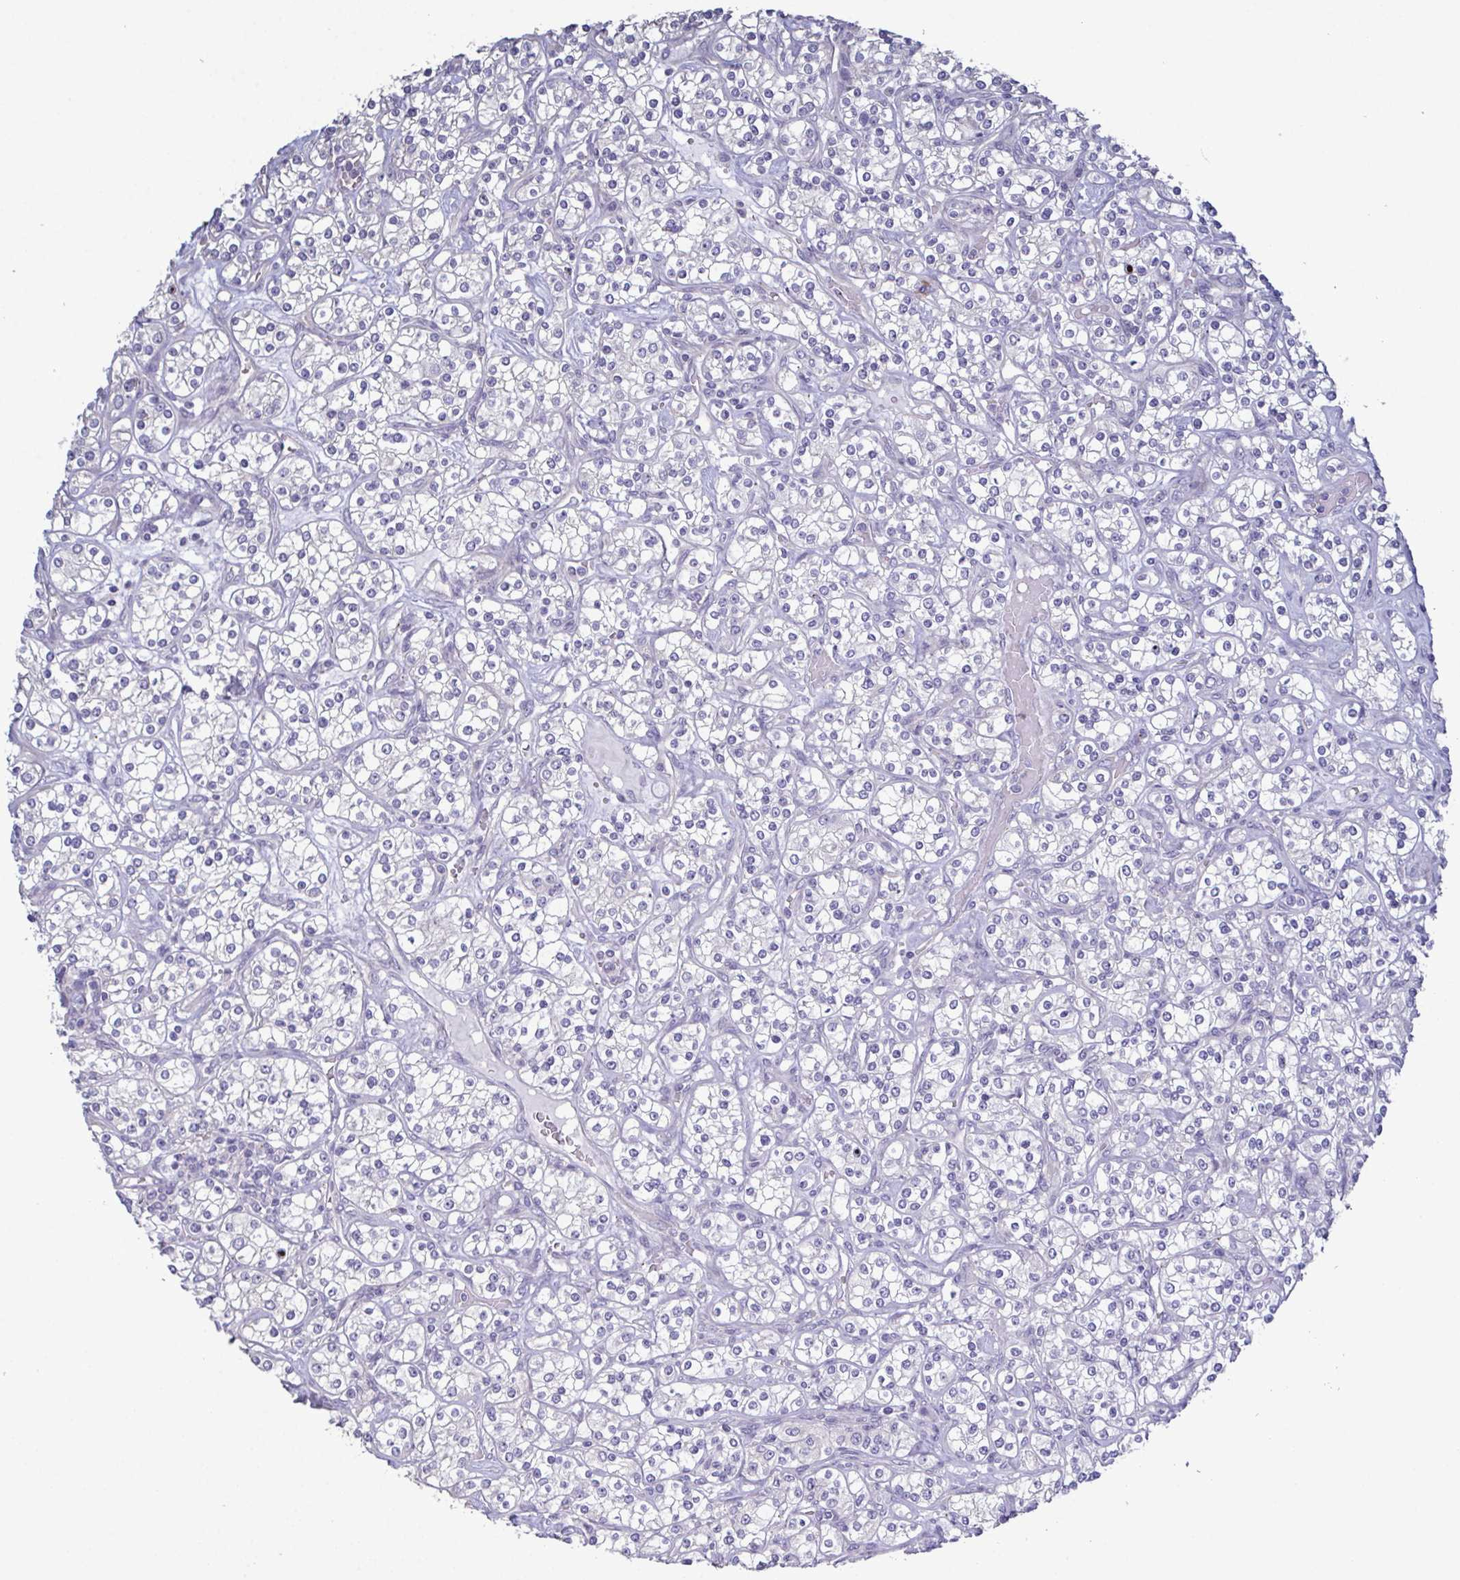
{"staining": {"intensity": "negative", "quantity": "none", "location": "none"}, "tissue": "renal cancer", "cell_type": "Tumor cells", "image_type": "cancer", "snomed": [{"axis": "morphology", "description": "Adenocarcinoma, NOS"}, {"axis": "topography", "description": "Kidney"}], "caption": "Protein analysis of renal cancer exhibits no significant expression in tumor cells. (DAB (3,3'-diaminobenzidine) immunohistochemistry (IHC) with hematoxylin counter stain).", "gene": "GLDC", "patient": {"sex": "male", "age": 77}}